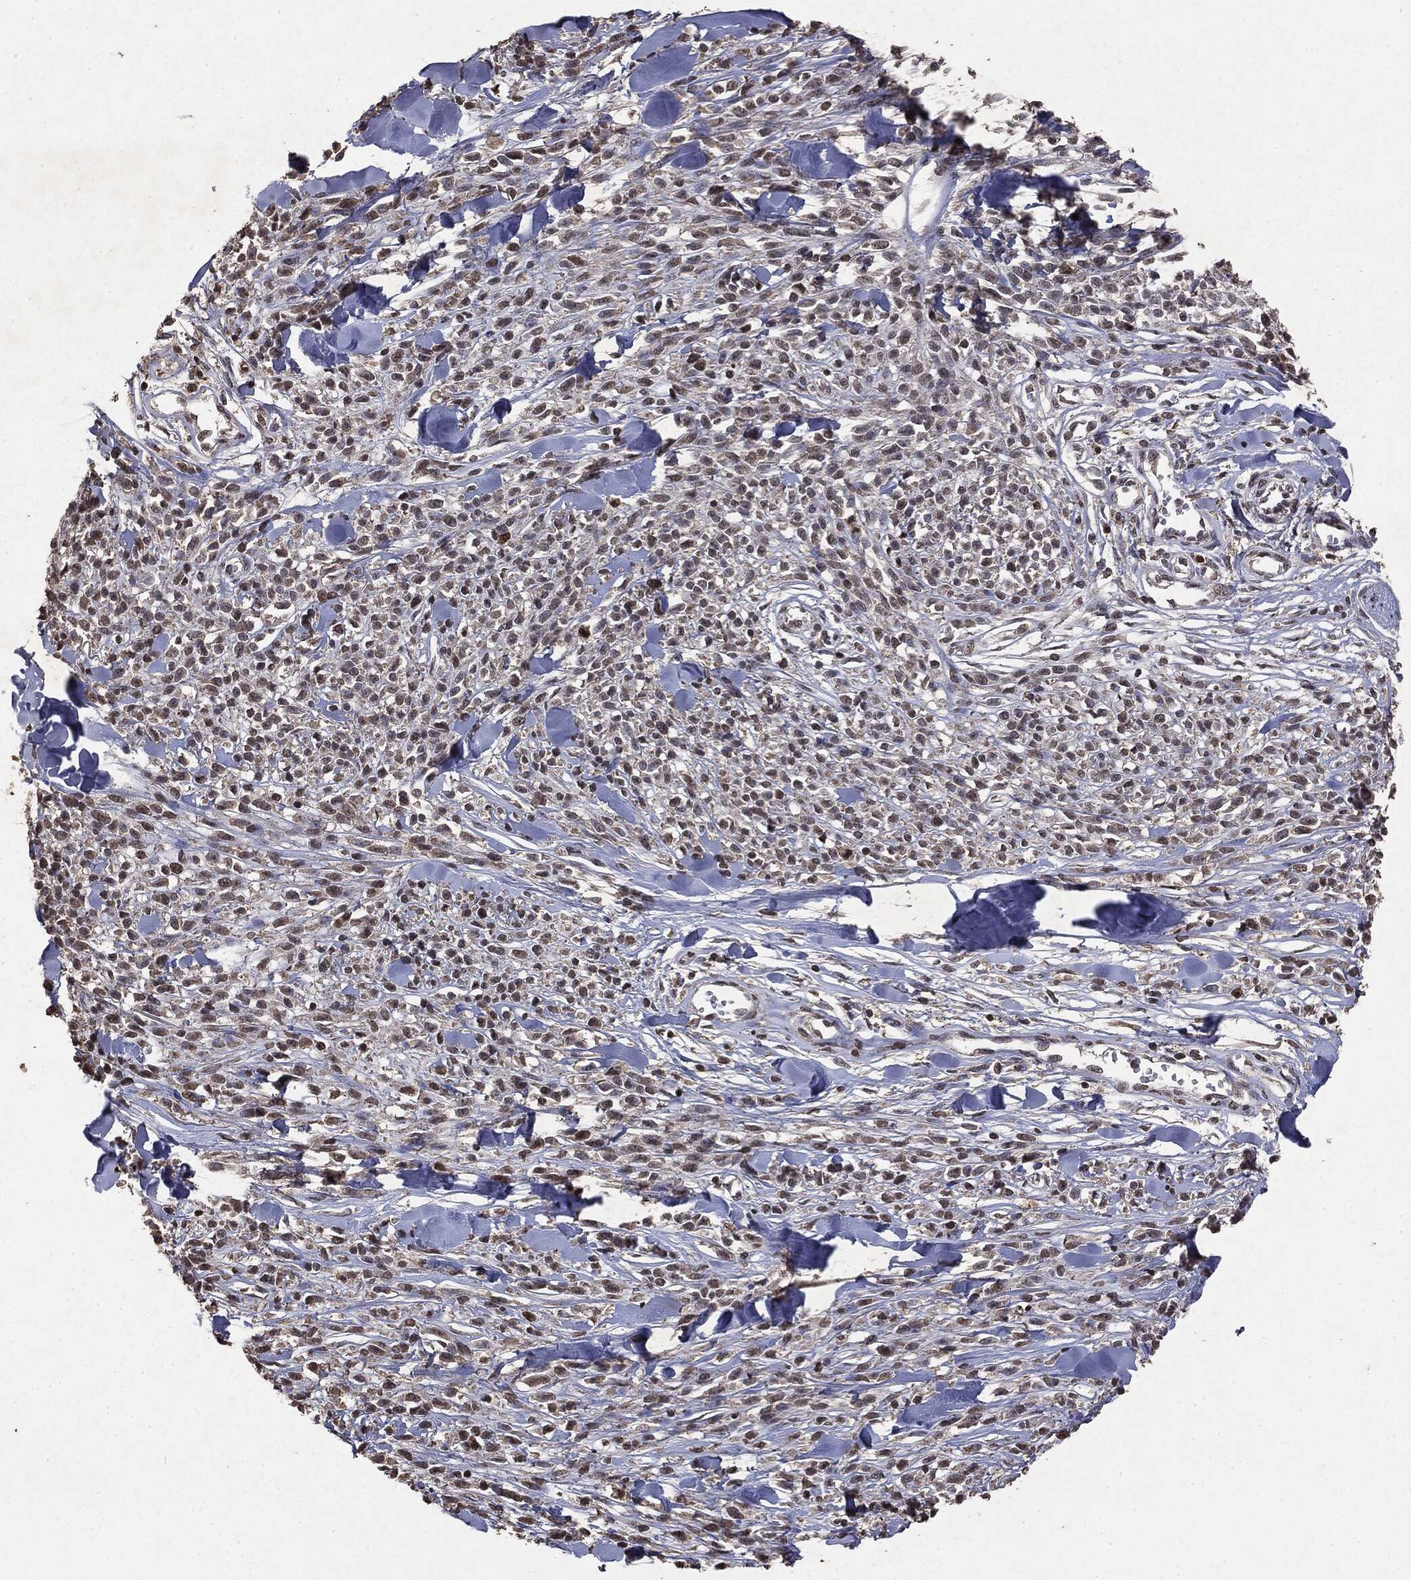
{"staining": {"intensity": "moderate", "quantity": "<25%", "location": "nuclear"}, "tissue": "melanoma", "cell_type": "Tumor cells", "image_type": "cancer", "snomed": [{"axis": "morphology", "description": "Malignant melanoma, NOS"}, {"axis": "topography", "description": "Skin"}, {"axis": "topography", "description": "Skin of trunk"}], "caption": "Melanoma stained for a protein (brown) reveals moderate nuclear positive positivity in approximately <25% of tumor cells.", "gene": "RAD18", "patient": {"sex": "male", "age": 74}}